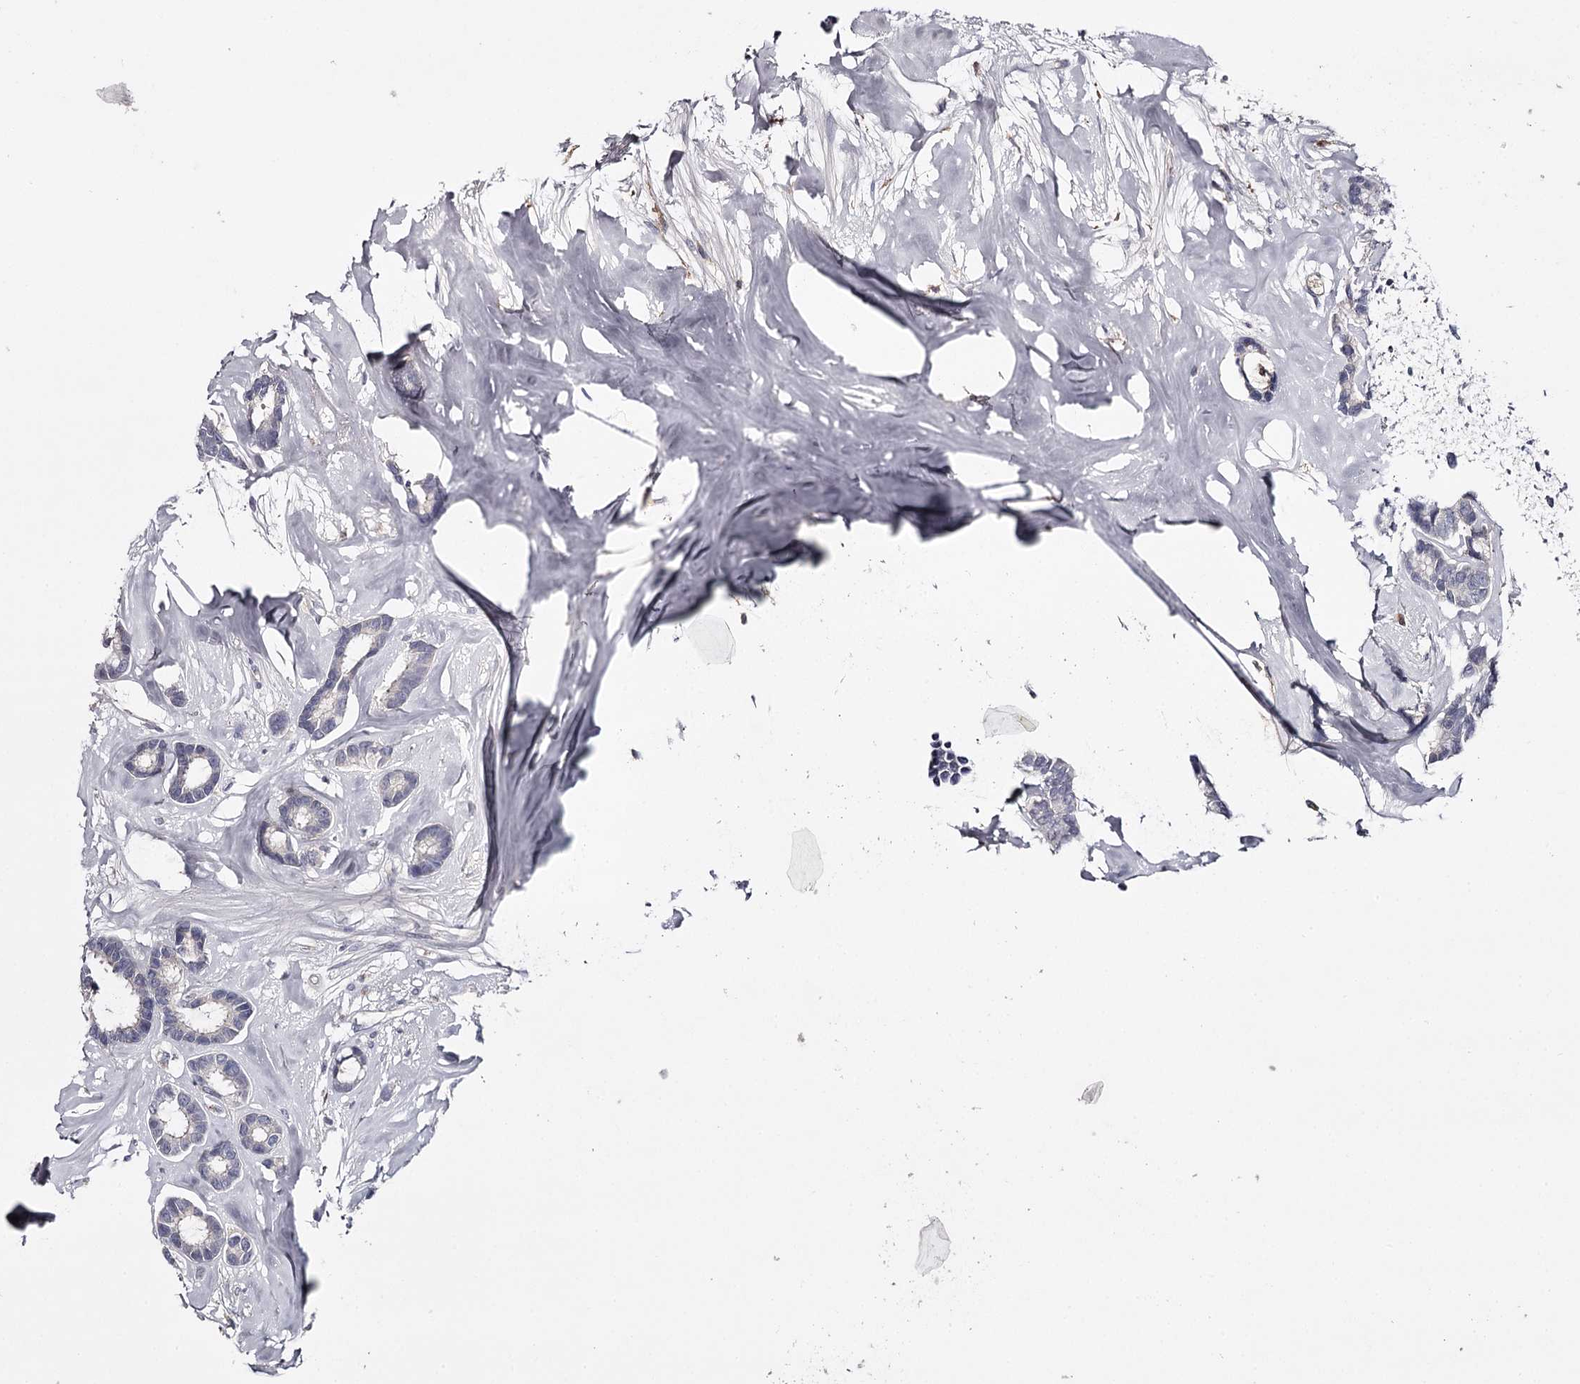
{"staining": {"intensity": "negative", "quantity": "none", "location": "none"}, "tissue": "breast cancer", "cell_type": "Tumor cells", "image_type": "cancer", "snomed": [{"axis": "morphology", "description": "Duct carcinoma"}, {"axis": "topography", "description": "Breast"}], "caption": "DAB immunohistochemical staining of breast intraductal carcinoma demonstrates no significant positivity in tumor cells.", "gene": "FDXACB1", "patient": {"sex": "female", "age": 87}}